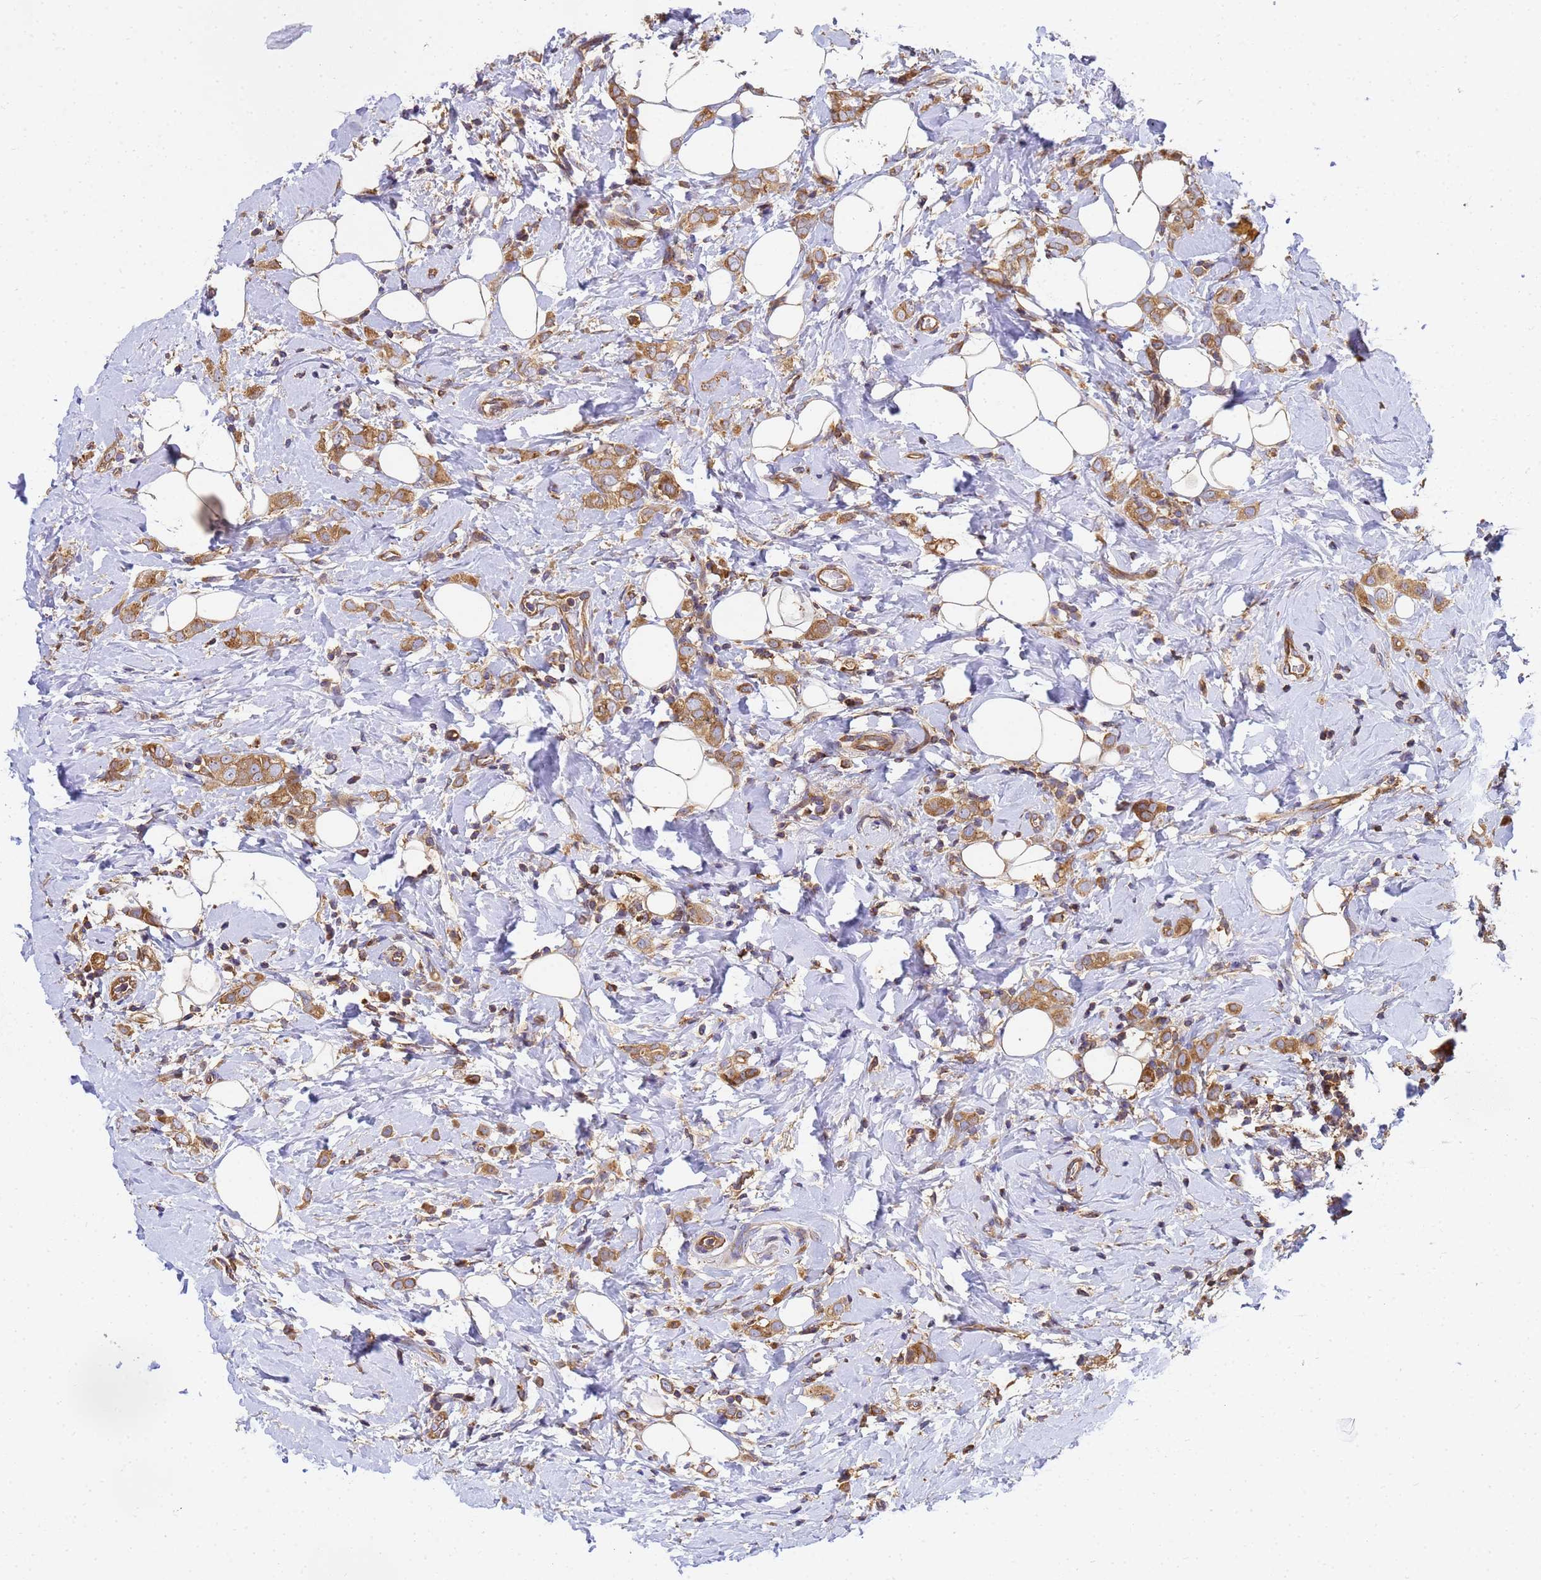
{"staining": {"intensity": "moderate", "quantity": ">75%", "location": "cytoplasmic/membranous"}, "tissue": "breast cancer", "cell_type": "Tumor cells", "image_type": "cancer", "snomed": [{"axis": "morphology", "description": "Lobular carcinoma"}, {"axis": "topography", "description": "Breast"}], "caption": "Moderate cytoplasmic/membranous staining is identified in approximately >75% of tumor cells in breast cancer (lobular carcinoma).", "gene": "BECN1", "patient": {"sex": "female", "age": 47}}